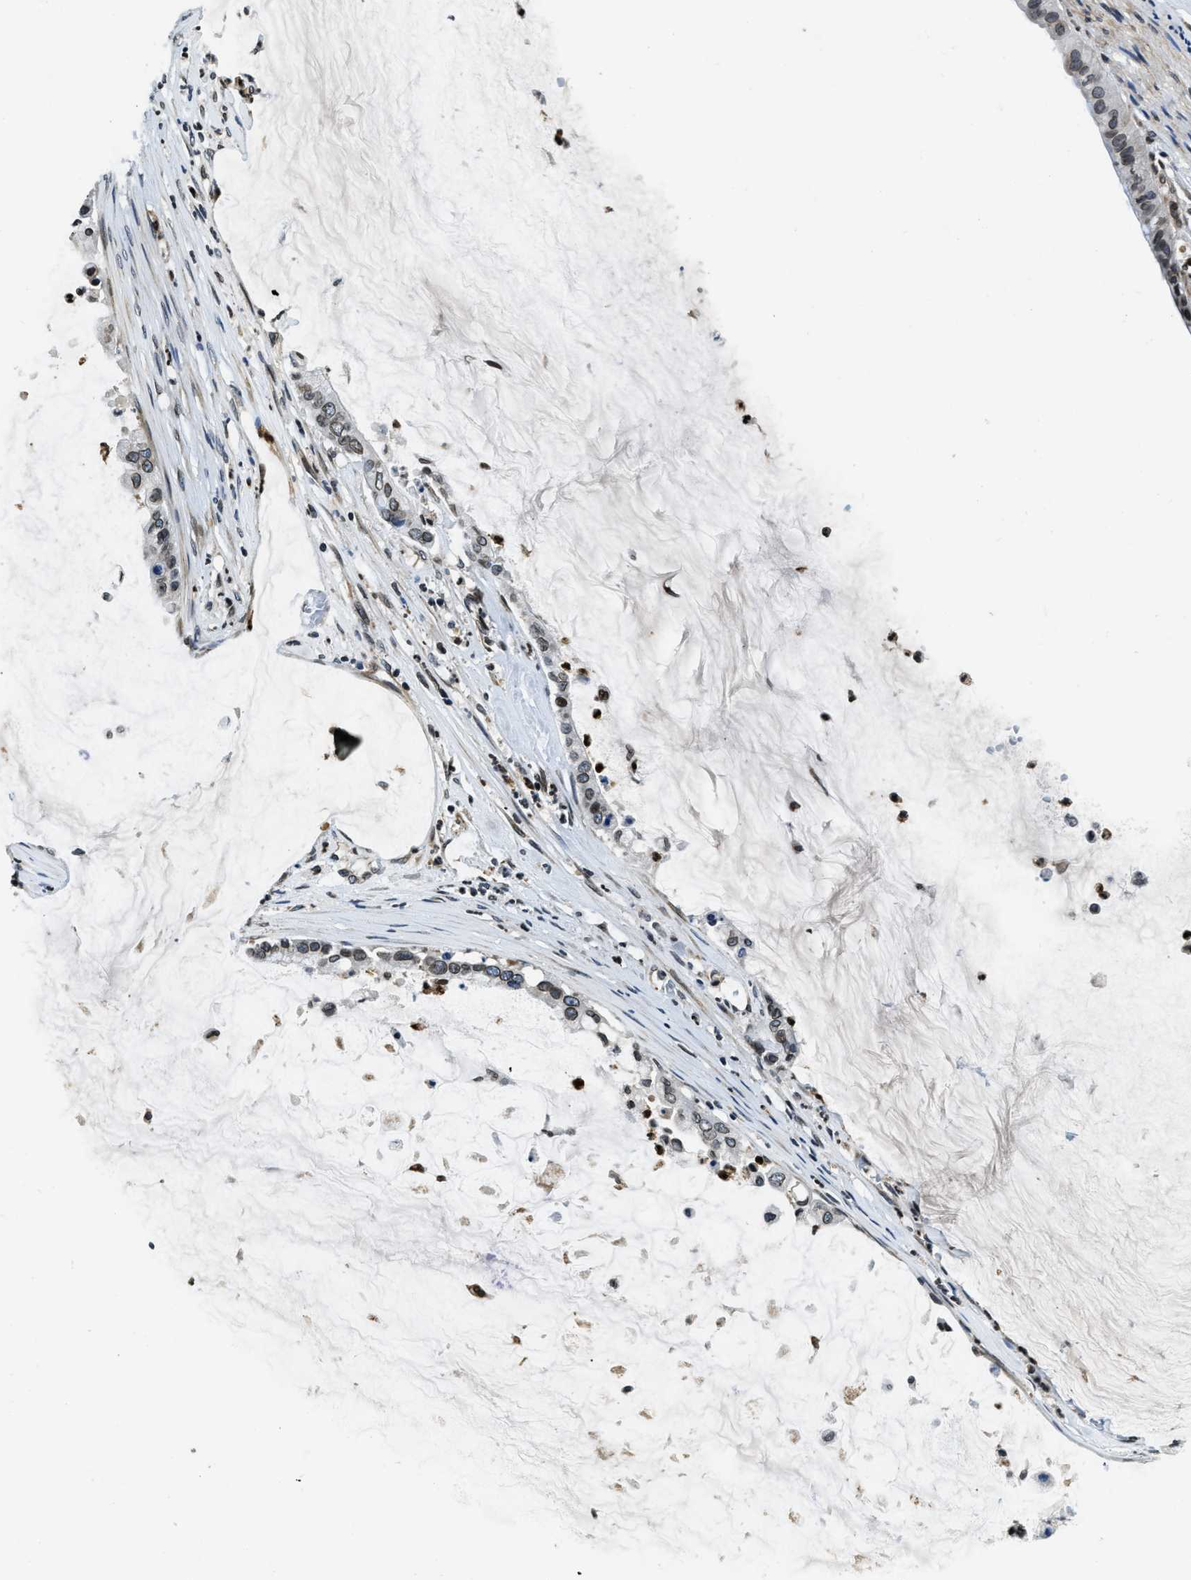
{"staining": {"intensity": "weak", "quantity": ">75%", "location": "nuclear"}, "tissue": "pancreatic cancer", "cell_type": "Tumor cells", "image_type": "cancer", "snomed": [{"axis": "morphology", "description": "Adenocarcinoma, NOS"}, {"axis": "topography", "description": "Pancreas"}], "caption": "Adenocarcinoma (pancreatic) stained with immunohistochemistry (IHC) exhibits weak nuclear expression in about >75% of tumor cells.", "gene": "ZC3HC1", "patient": {"sex": "male", "age": 41}}